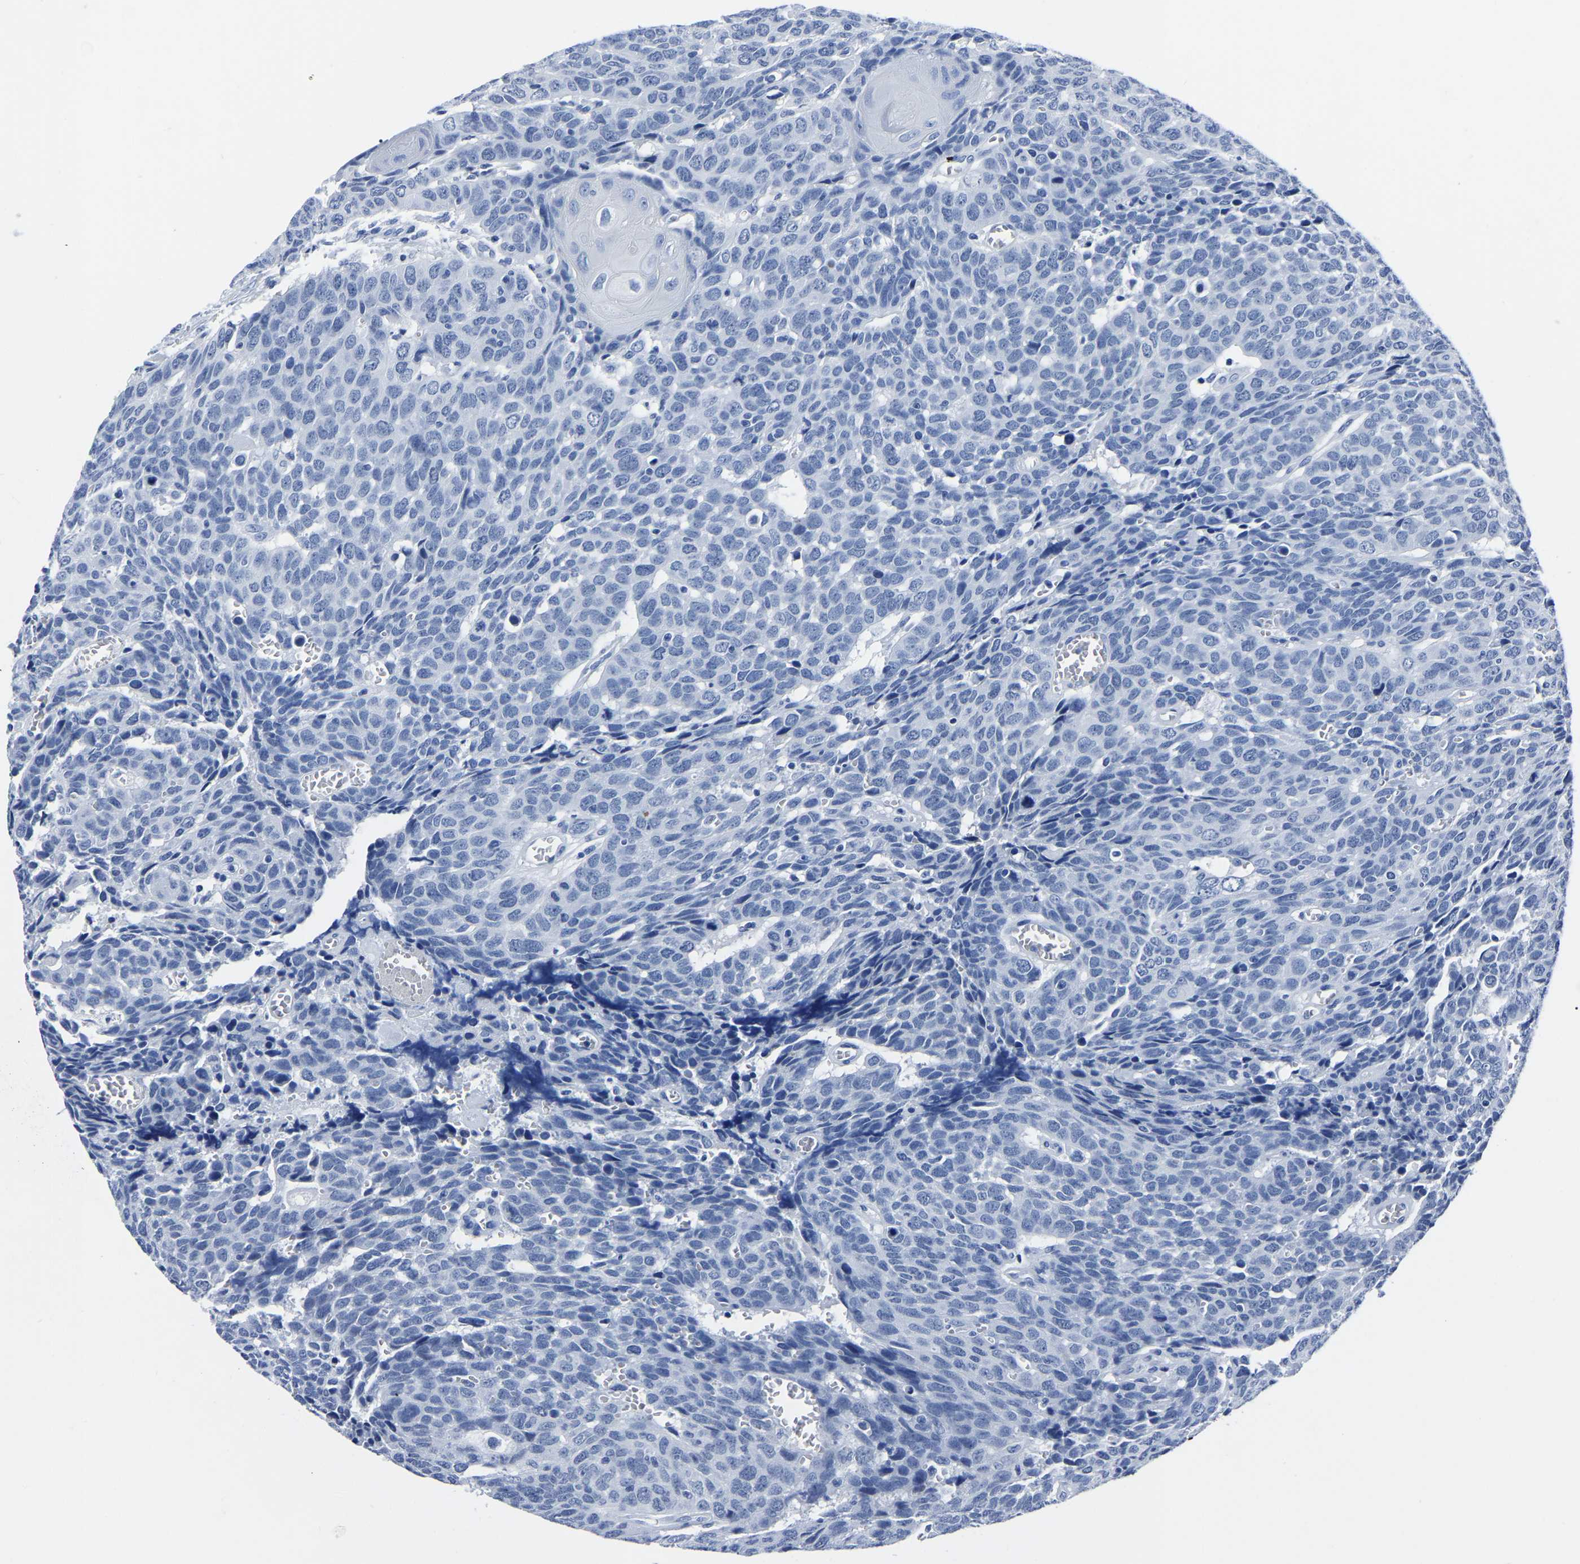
{"staining": {"intensity": "negative", "quantity": "none", "location": "none"}, "tissue": "head and neck cancer", "cell_type": "Tumor cells", "image_type": "cancer", "snomed": [{"axis": "morphology", "description": "Squamous cell carcinoma, NOS"}, {"axis": "topography", "description": "Head-Neck"}], "caption": "This is a image of immunohistochemistry staining of head and neck cancer (squamous cell carcinoma), which shows no staining in tumor cells.", "gene": "IMPG2", "patient": {"sex": "male", "age": 66}}